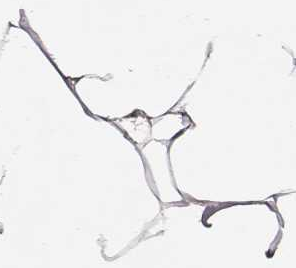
{"staining": {"intensity": "negative", "quantity": "none", "location": "none"}, "tissue": "breast", "cell_type": "Adipocytes", "image_type": "normal", "snomed": [{"axis": "morphology", "description": "Normal tissue, NOS"}, {"axis": "topography", "description": "Breast"}], "caption": "The photomicrograph displays no significant expression in adipocytes of breast. The staining is performed using DAB (3,3'-diaminobenzidine) brown chromogen with nuclei counter-stained in using hematoxylin.", "gene": "MYH6", "patient": {"sex": "female", "age": 32}}